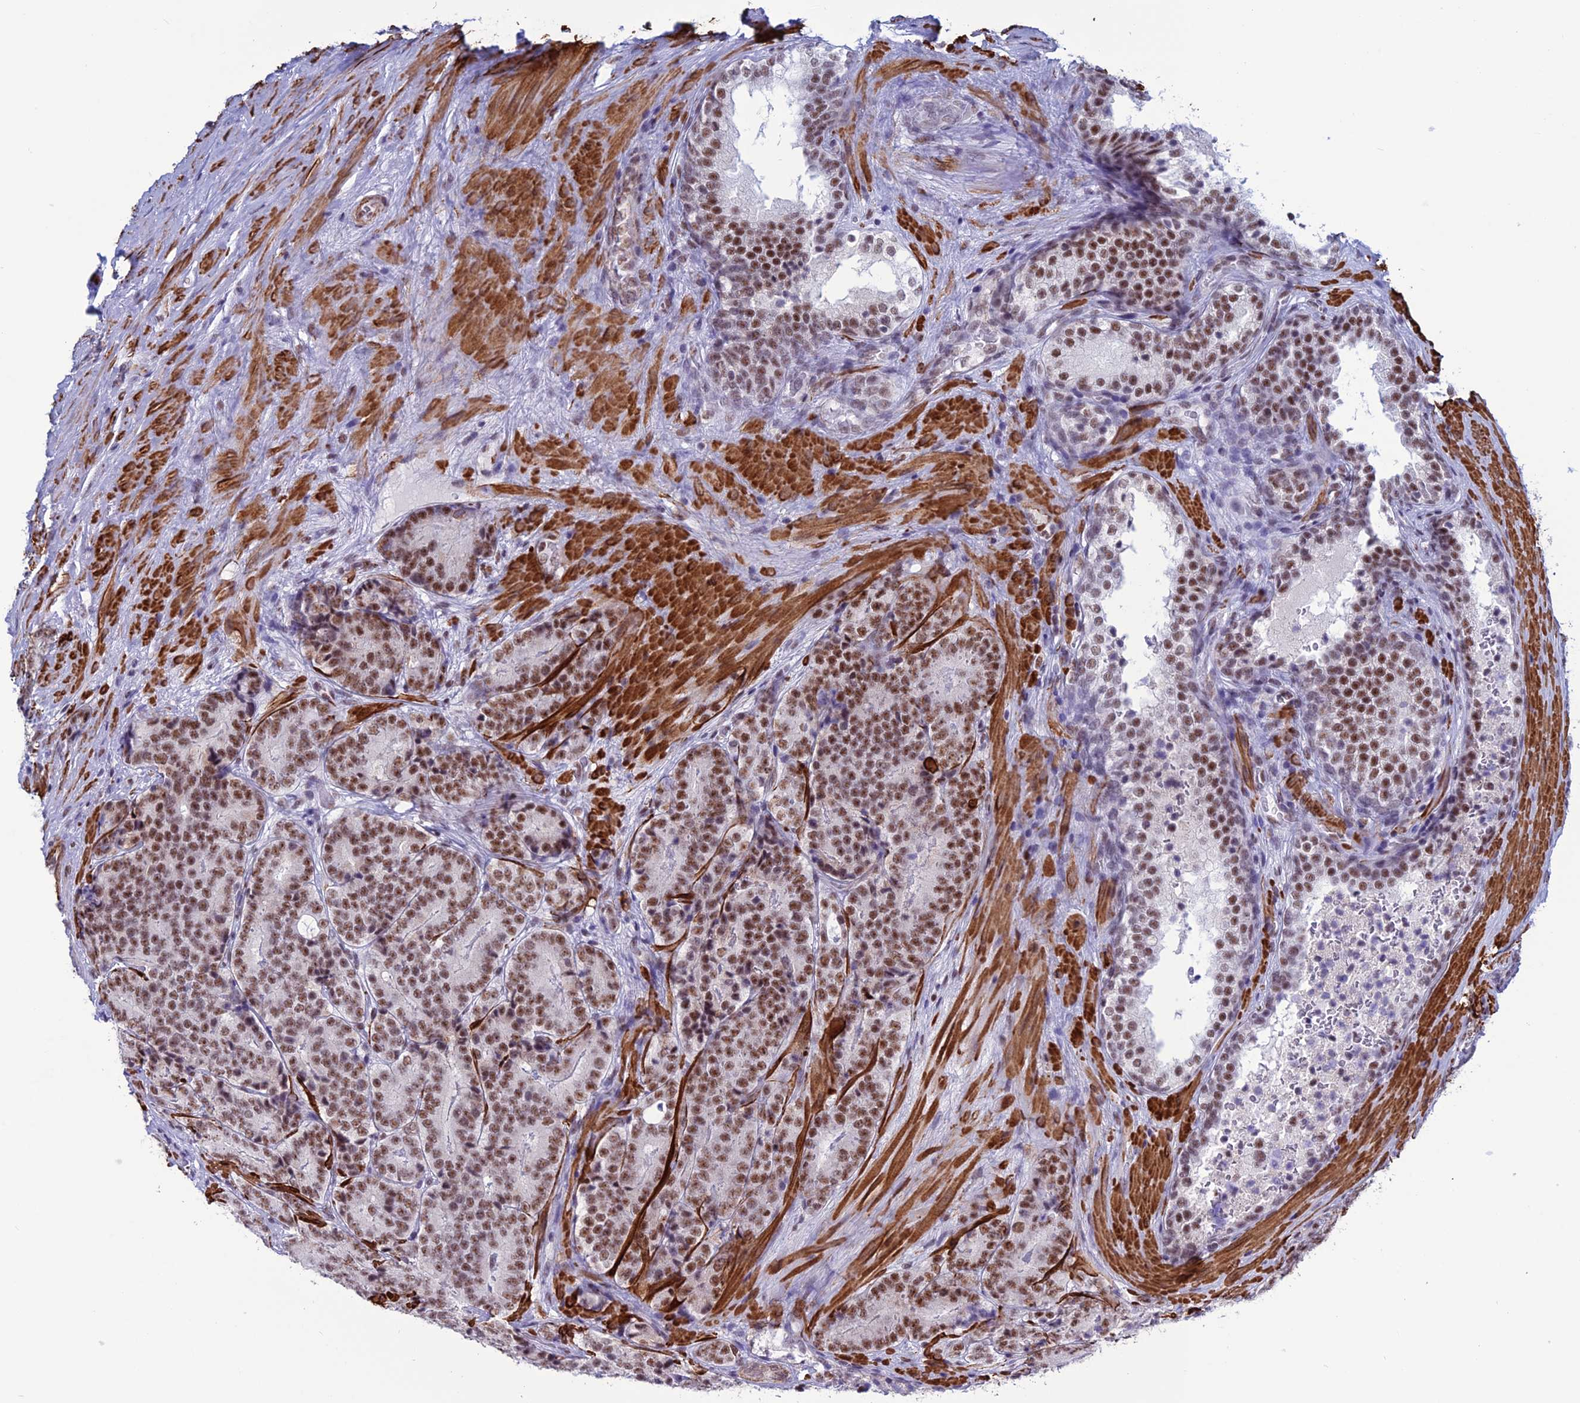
{"staining": {"intensity": "moderate", "quantity": ">75%", "location": "nuclear"}, "tissue": "prostate cancer", "cell_type": "Tumor cells", "image_type": "cancer", "snomed": [{"axis": "morphology", "description": "Adenocarcinoma, High grade"}, {"axis": "topography", "description": "Prostate"}], "caption": "This is a photomicrograph of immunohistochemistry (IHC) staining of prostate high-grade adenocarcinoma, which shows moderate positivity in the nuclear of tumor cells.", "gene": "U2AF1", "patient": {"sex": "male", "age": 56}}